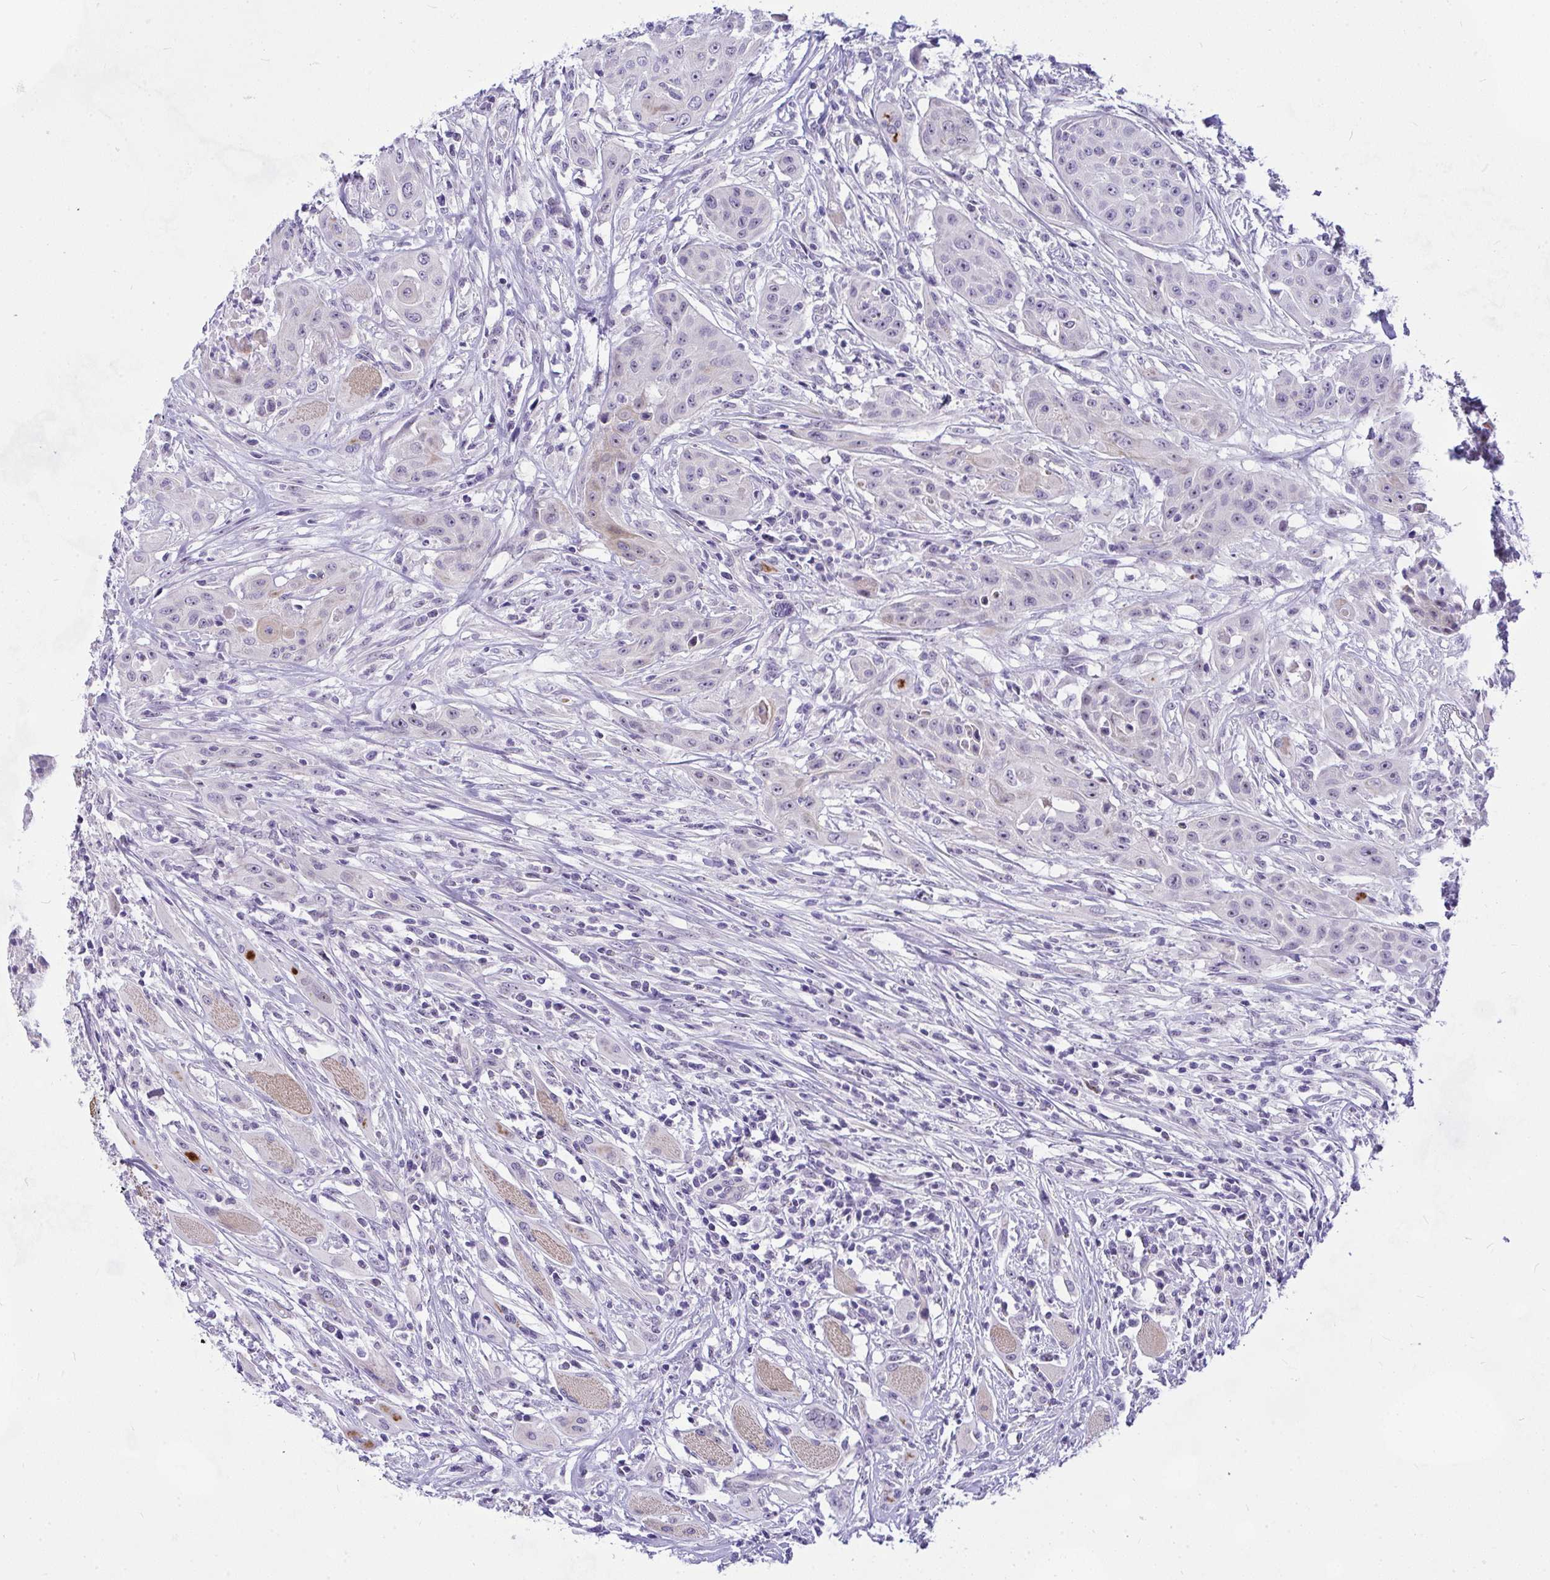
{"staining": {"intensity": "weak", "quantity": "<25%", "location": "cytoplasmic/membranous"}, "tissue": "head and neck cancer", "cell_type": "Tumor cells", "image_type": "cancer", "snomed": [{"axis": "morphology", "description": "Squamous cell carcinoma, NOS"}, {"axis": "topography", "description": "Oral tissue"}, {"axis": "topography", "description": "Head-Neck"}, {"axis": "topography", "description": "Neck, NOS"}], "caption": "This is an immunohistochemistry histopathology image of head and neck squamous cell carcinoma. There is no positivity in tumor cells.", "gene": "NFXL1", "patient": {"sex": "female", "age": 55}}